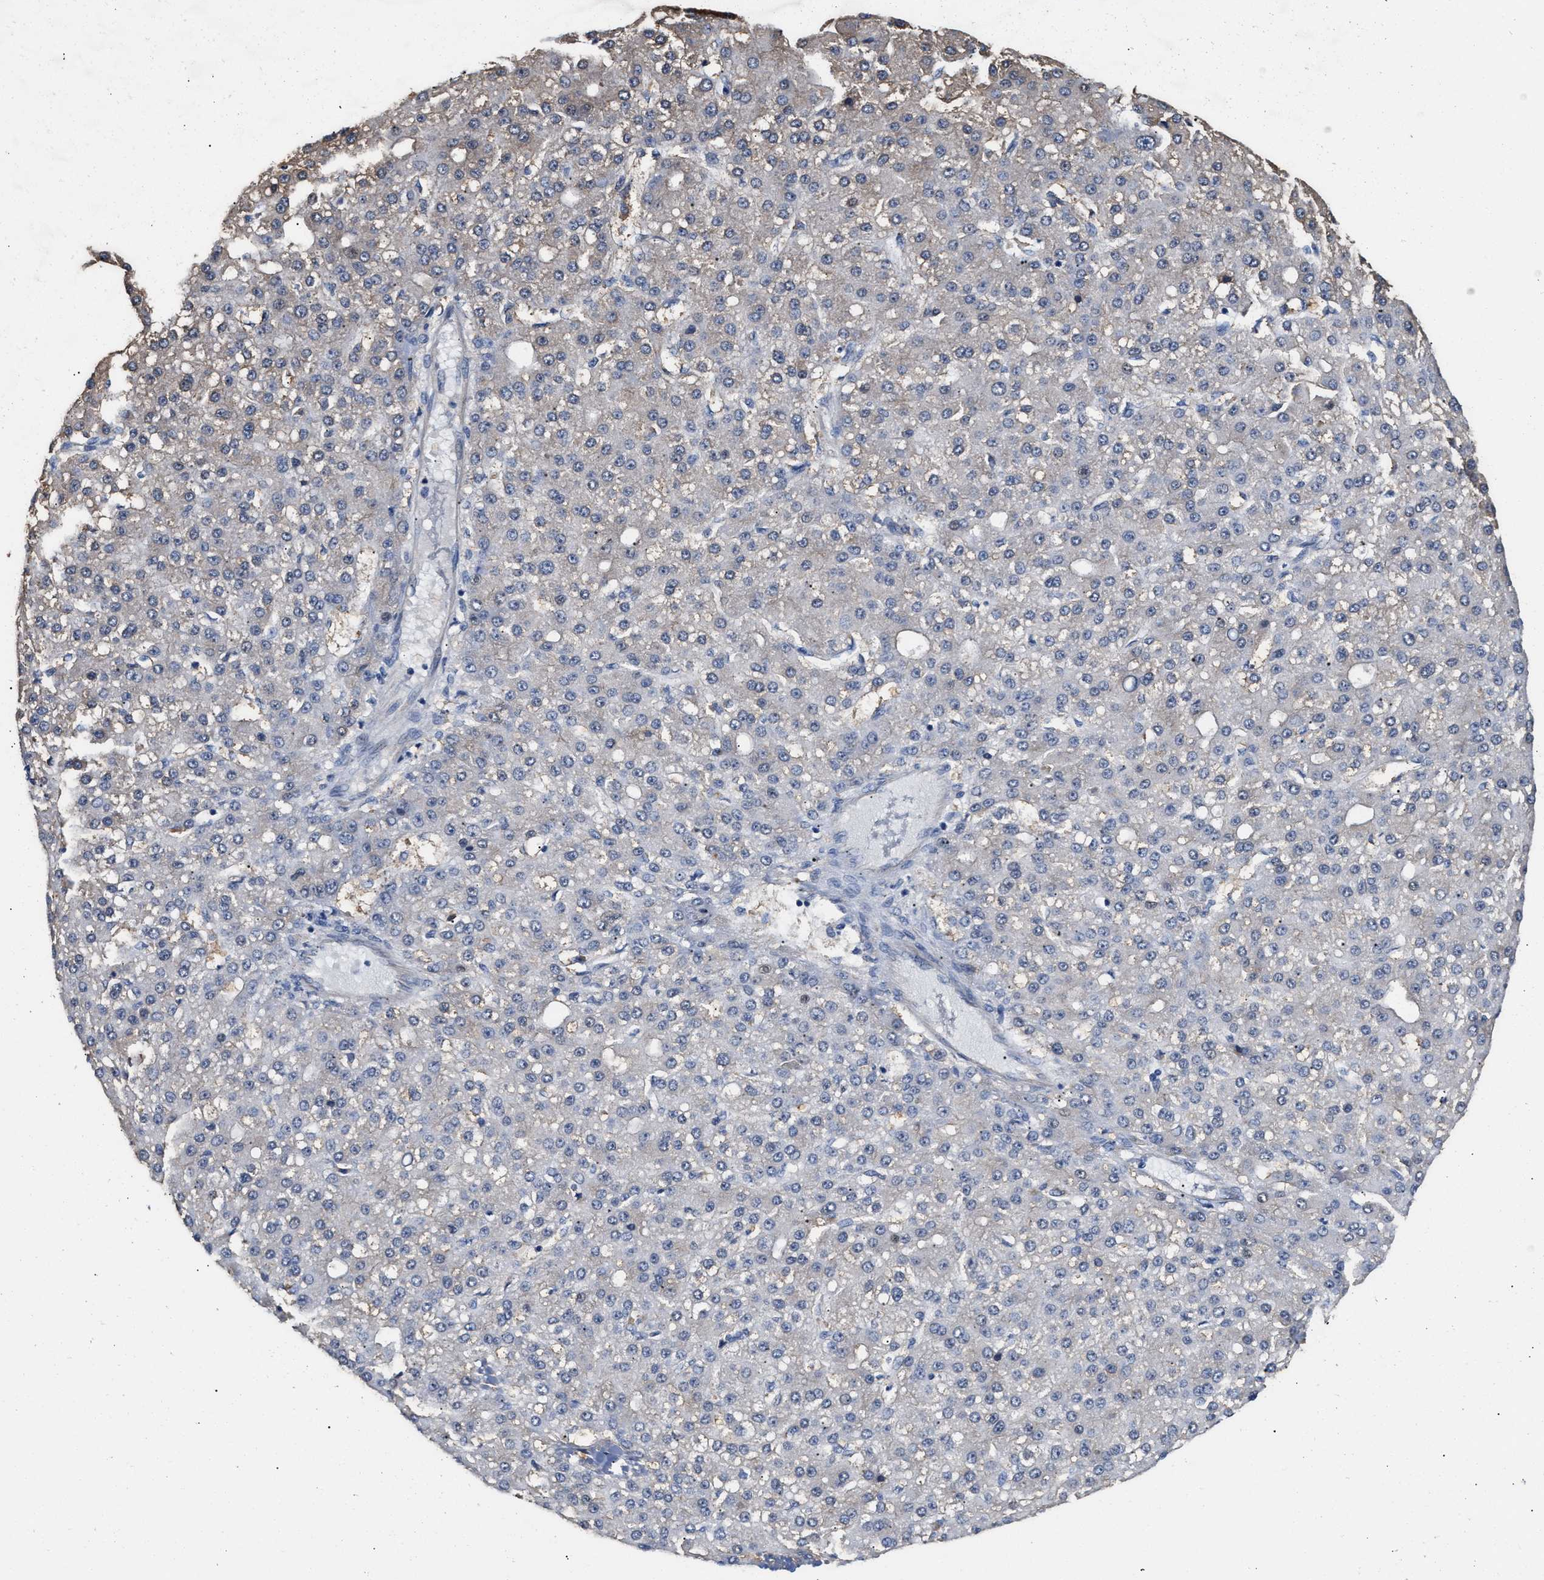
{"staining": {"intensity": "weak", "quantity": "25%-75%", "location": "cytoplasmic/membranous"}, "tissue": "liver cancer", "cell_type": "Tumor cells", "image_type": "cancer", "snomed": [{"axis": "morphology", "description": "Carcinoma, Hepatocellular, NOS"}, {"axis": "topography", "description": "Liver"}], "caption": "Weak cytoplasmic/membranous protein positivity is appreciated in approximately 25%-75% of tumor cells in liver hepatocellular carcinoma.", "gene": "KLB", "patient": {"sex": "male", "age": 67}}